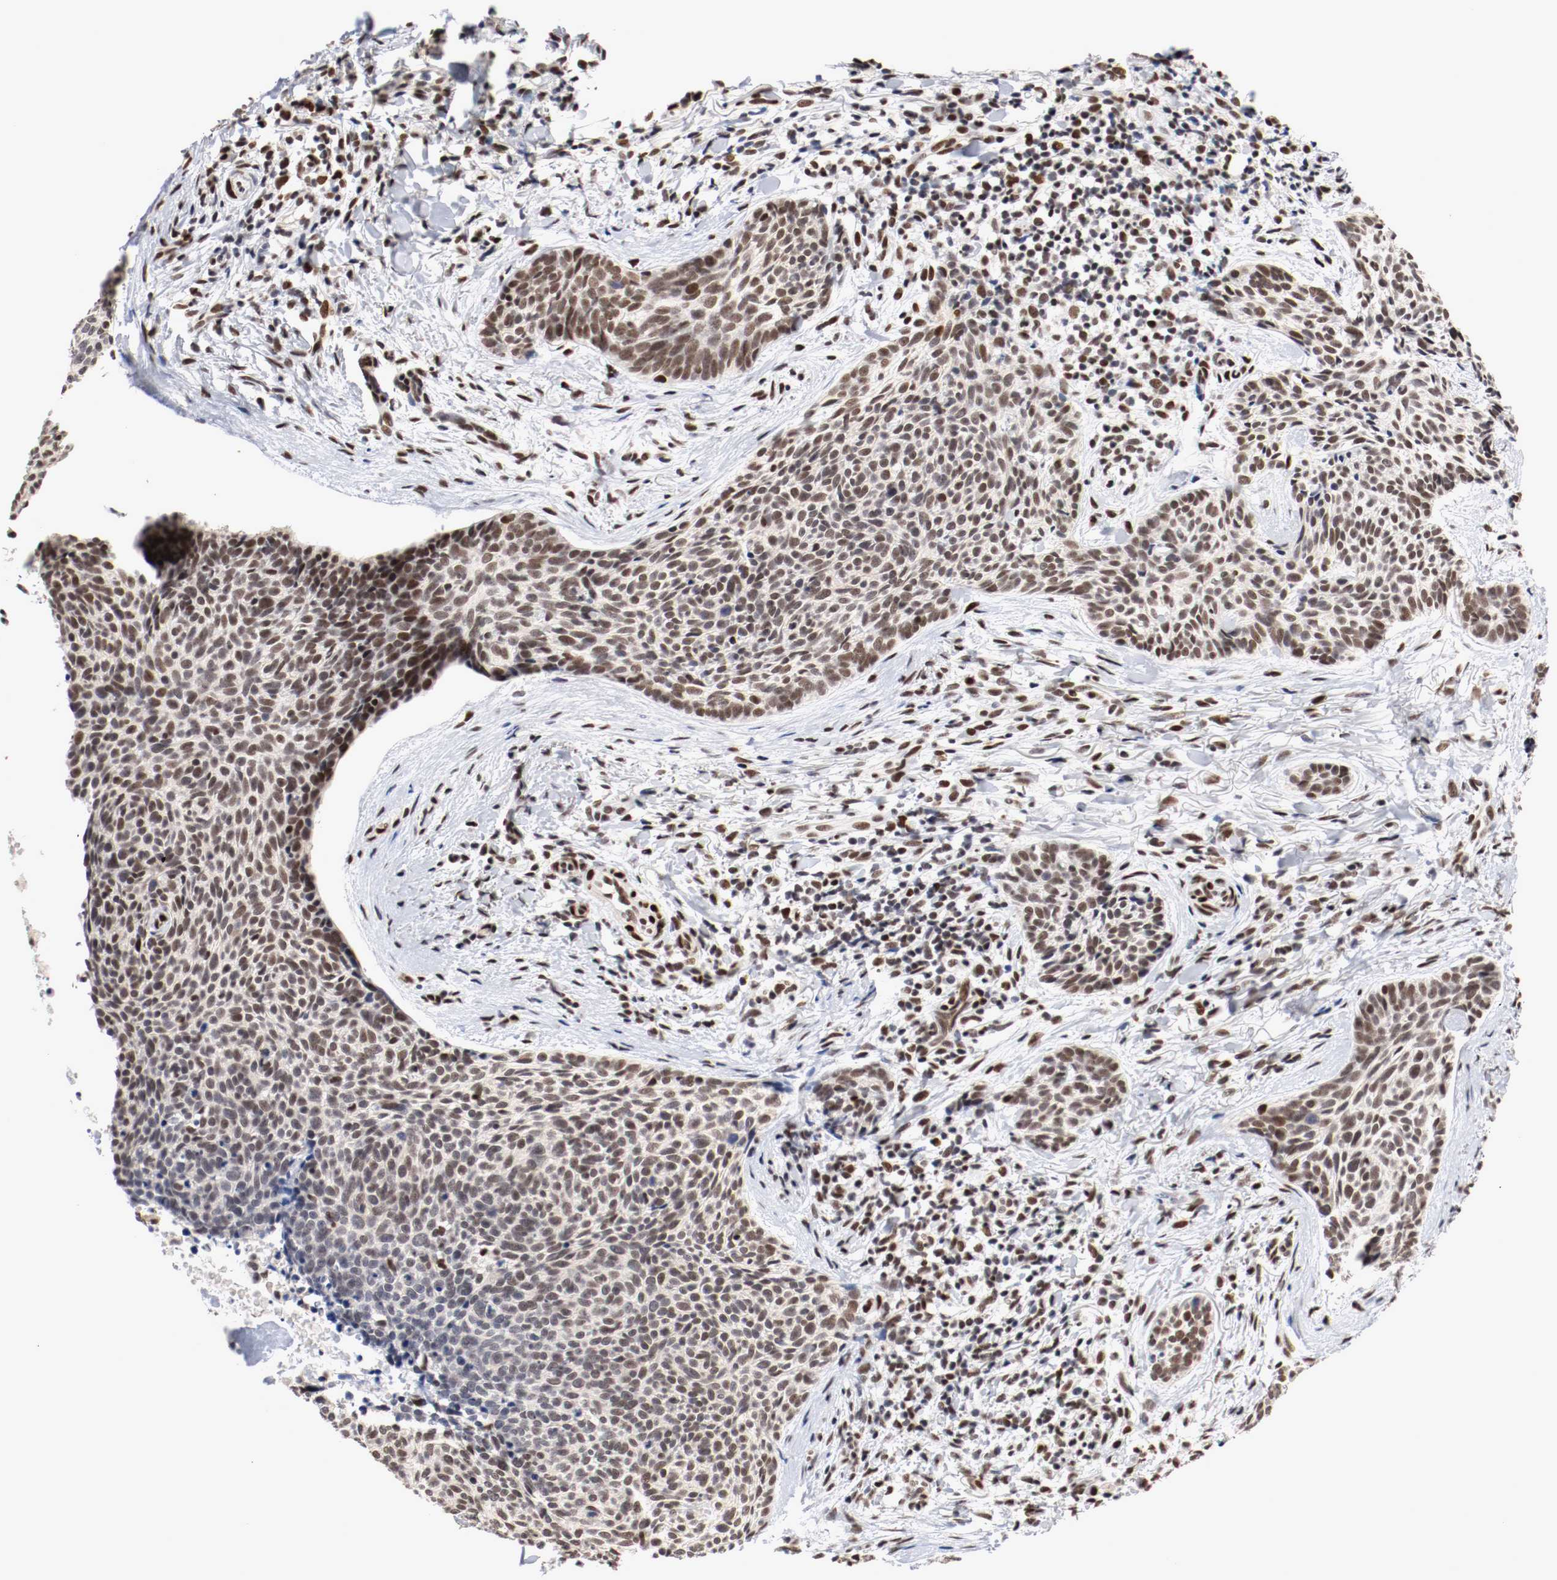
{"staining": {"intensity": "weak", "quantity": ">75%", "location": "nuclear"}, "tissue": "skin cancer", "cell_type": "Tumor cells", "image_type": "cancer", "snomed": [{"axis": "morphology", "description": "Normal tissue, NOS"}, {"axis": "morphology", "description": "Basal cell carcinoma"}, {"axis": "topography", "description": "Skin"}], "caption": "Basal cell carcinoma (skin) tissue shows weak nuclear positivity in about >75% of tumor cells (DAB = brown stain, brightfield microscopy at high magnification).", "gene": "MEF2D", "patient": {"sex": "female", "age": 57}}